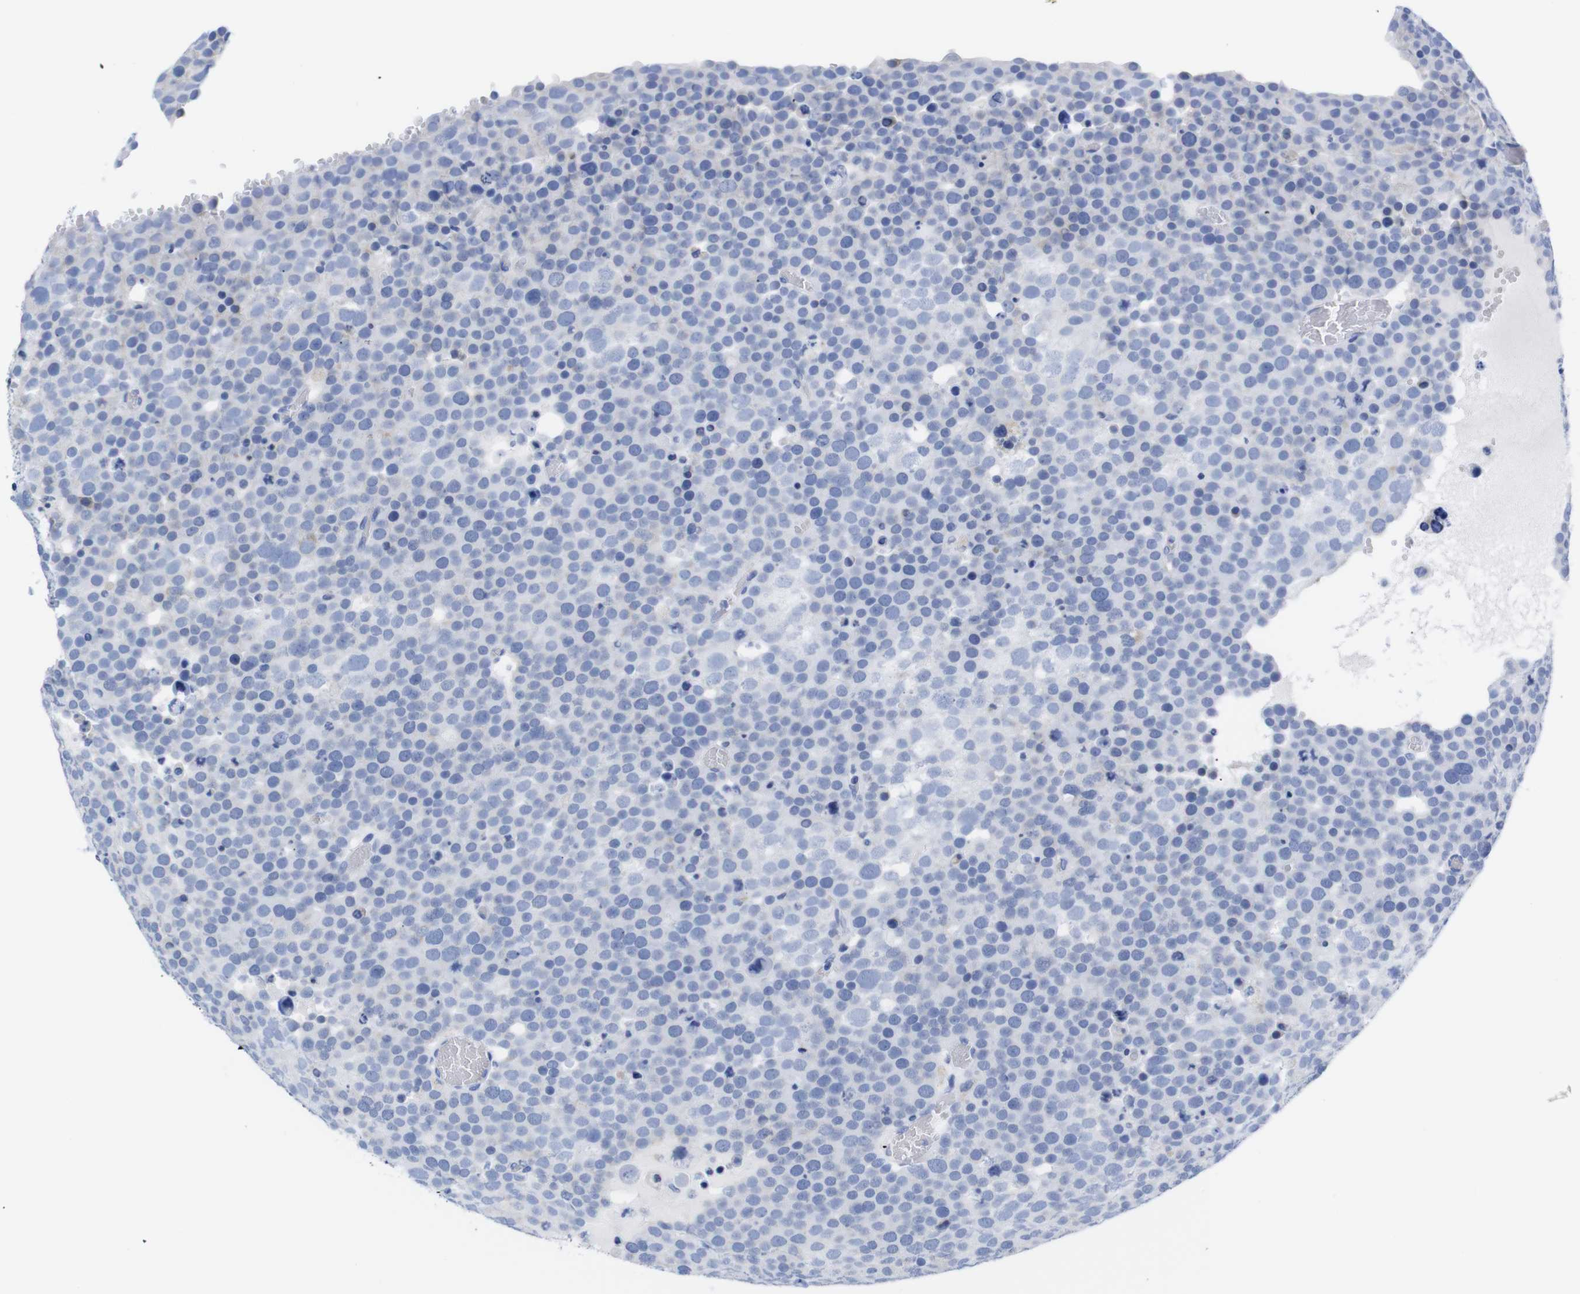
{"staining": {"intensity": "negative", "quantity": "none", "location": "none"}, "tissue": "testis cancer", "cell_type": "Tumor cells", "image_type": "cancer", "snomed": [{"axis": "morphology", "description": "Seminoma, NOS"}, {"axis": "topography", "description": "Testis"}], "caption": "IHC image of testis seminoma stained for a protein (brown), which shows no expression in tumor cells.", "gene": "LRRC55", "patient": {"sex": "male", "age": 71}}